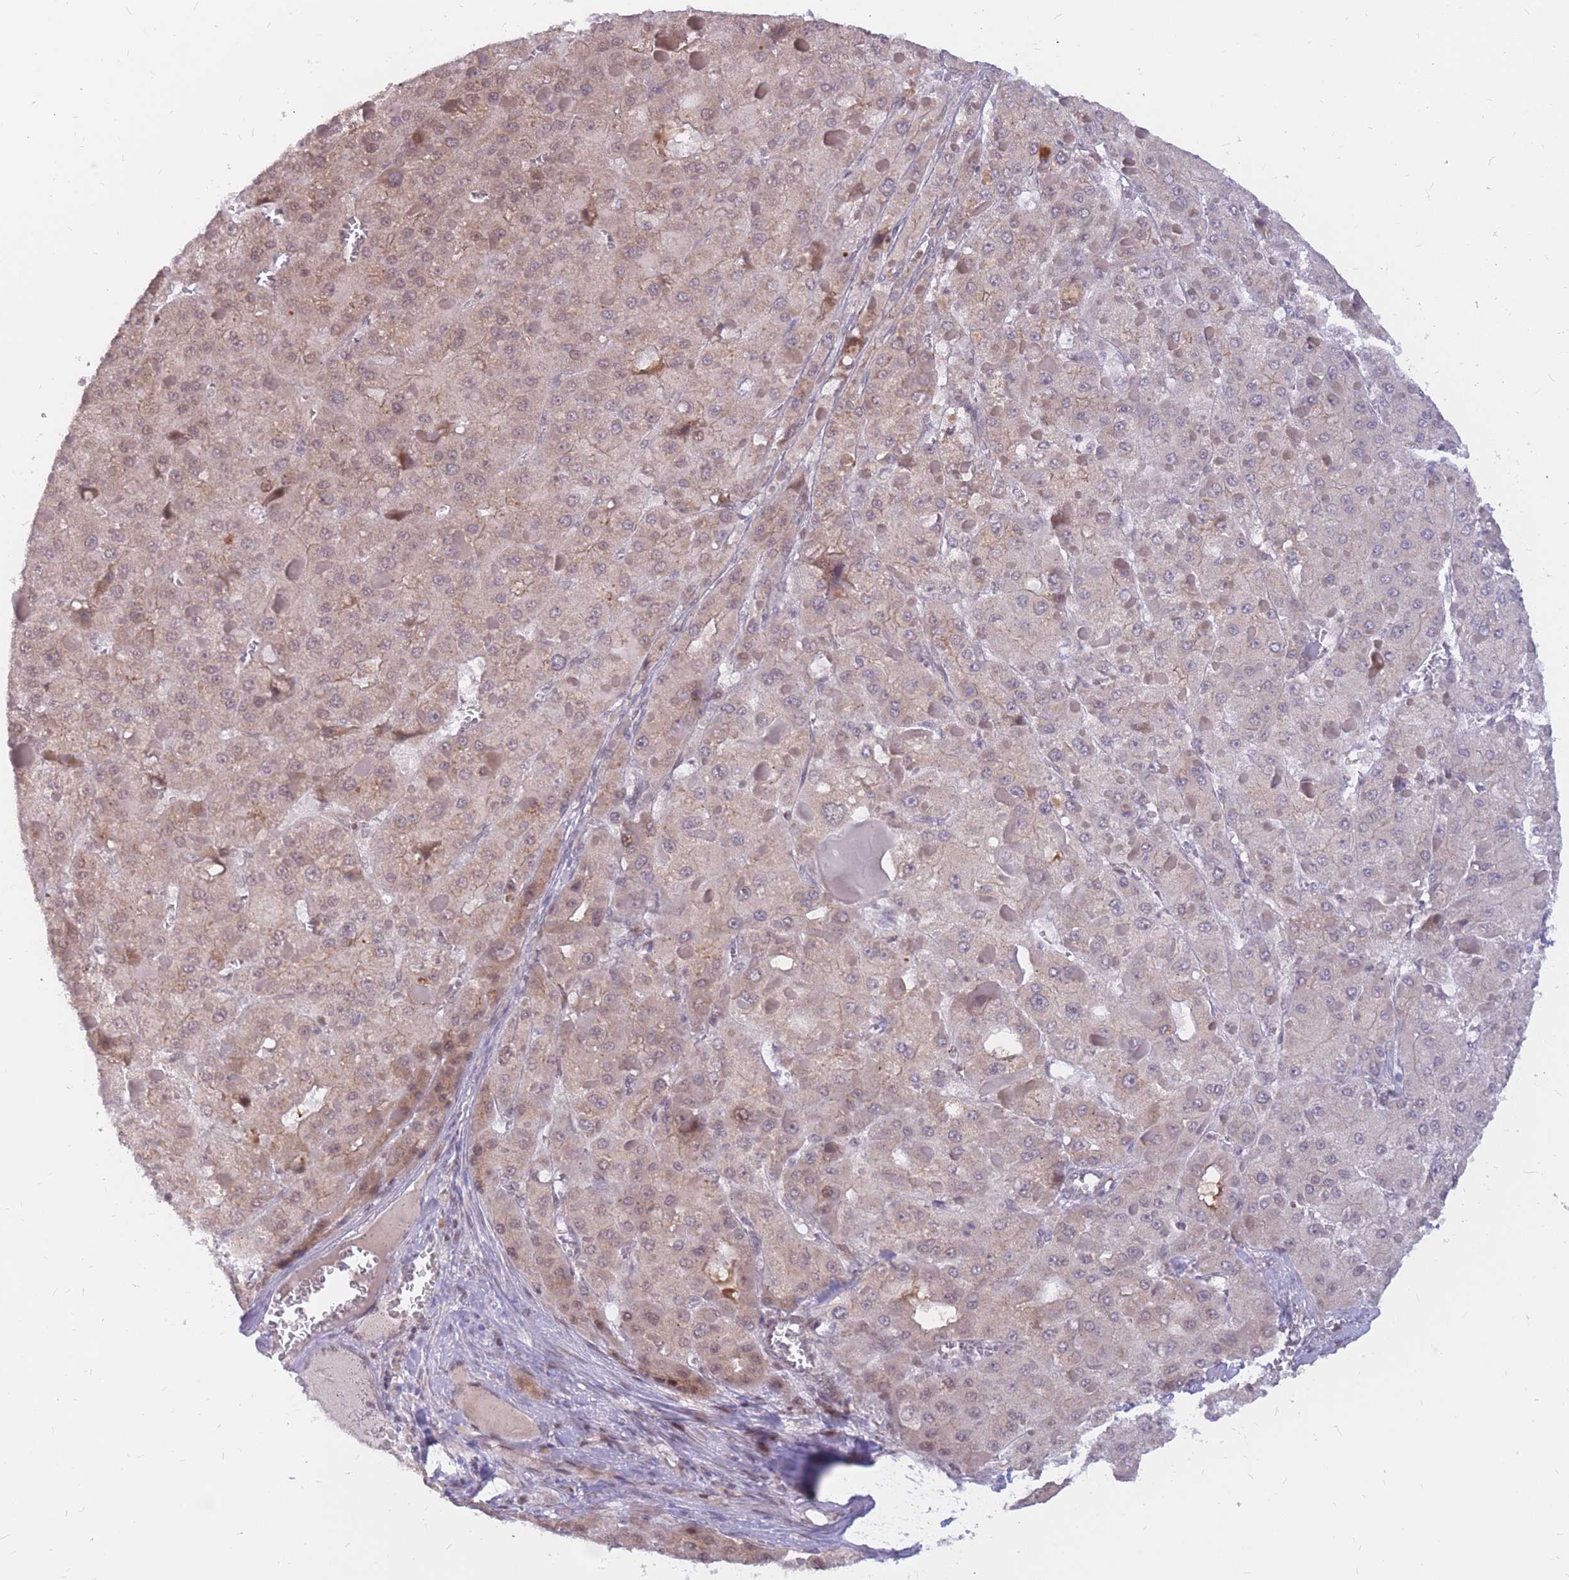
{"staining": {"intensity": "weak", "quantity": ">75%", "location": "cytoplasmic/membranous,nuclear"}, "tissue": "liver cancer", "cell_type": "Tumor cells", "image_type": "cancer", "snomed": [{"axis": "morphology", "description": "Carcinoma, Hepatocellular, NOS"}, {"axis": "topography", "description": "Liver"}], "caption": "Tumor cells display low levels of weak cytoplasmic/membranous and nuclear positivity in approximately >75% of cells in human liver hepatocellular carcinoma.", "gene": "ADD2", "patient": {"sex": "female", "age": 73}}